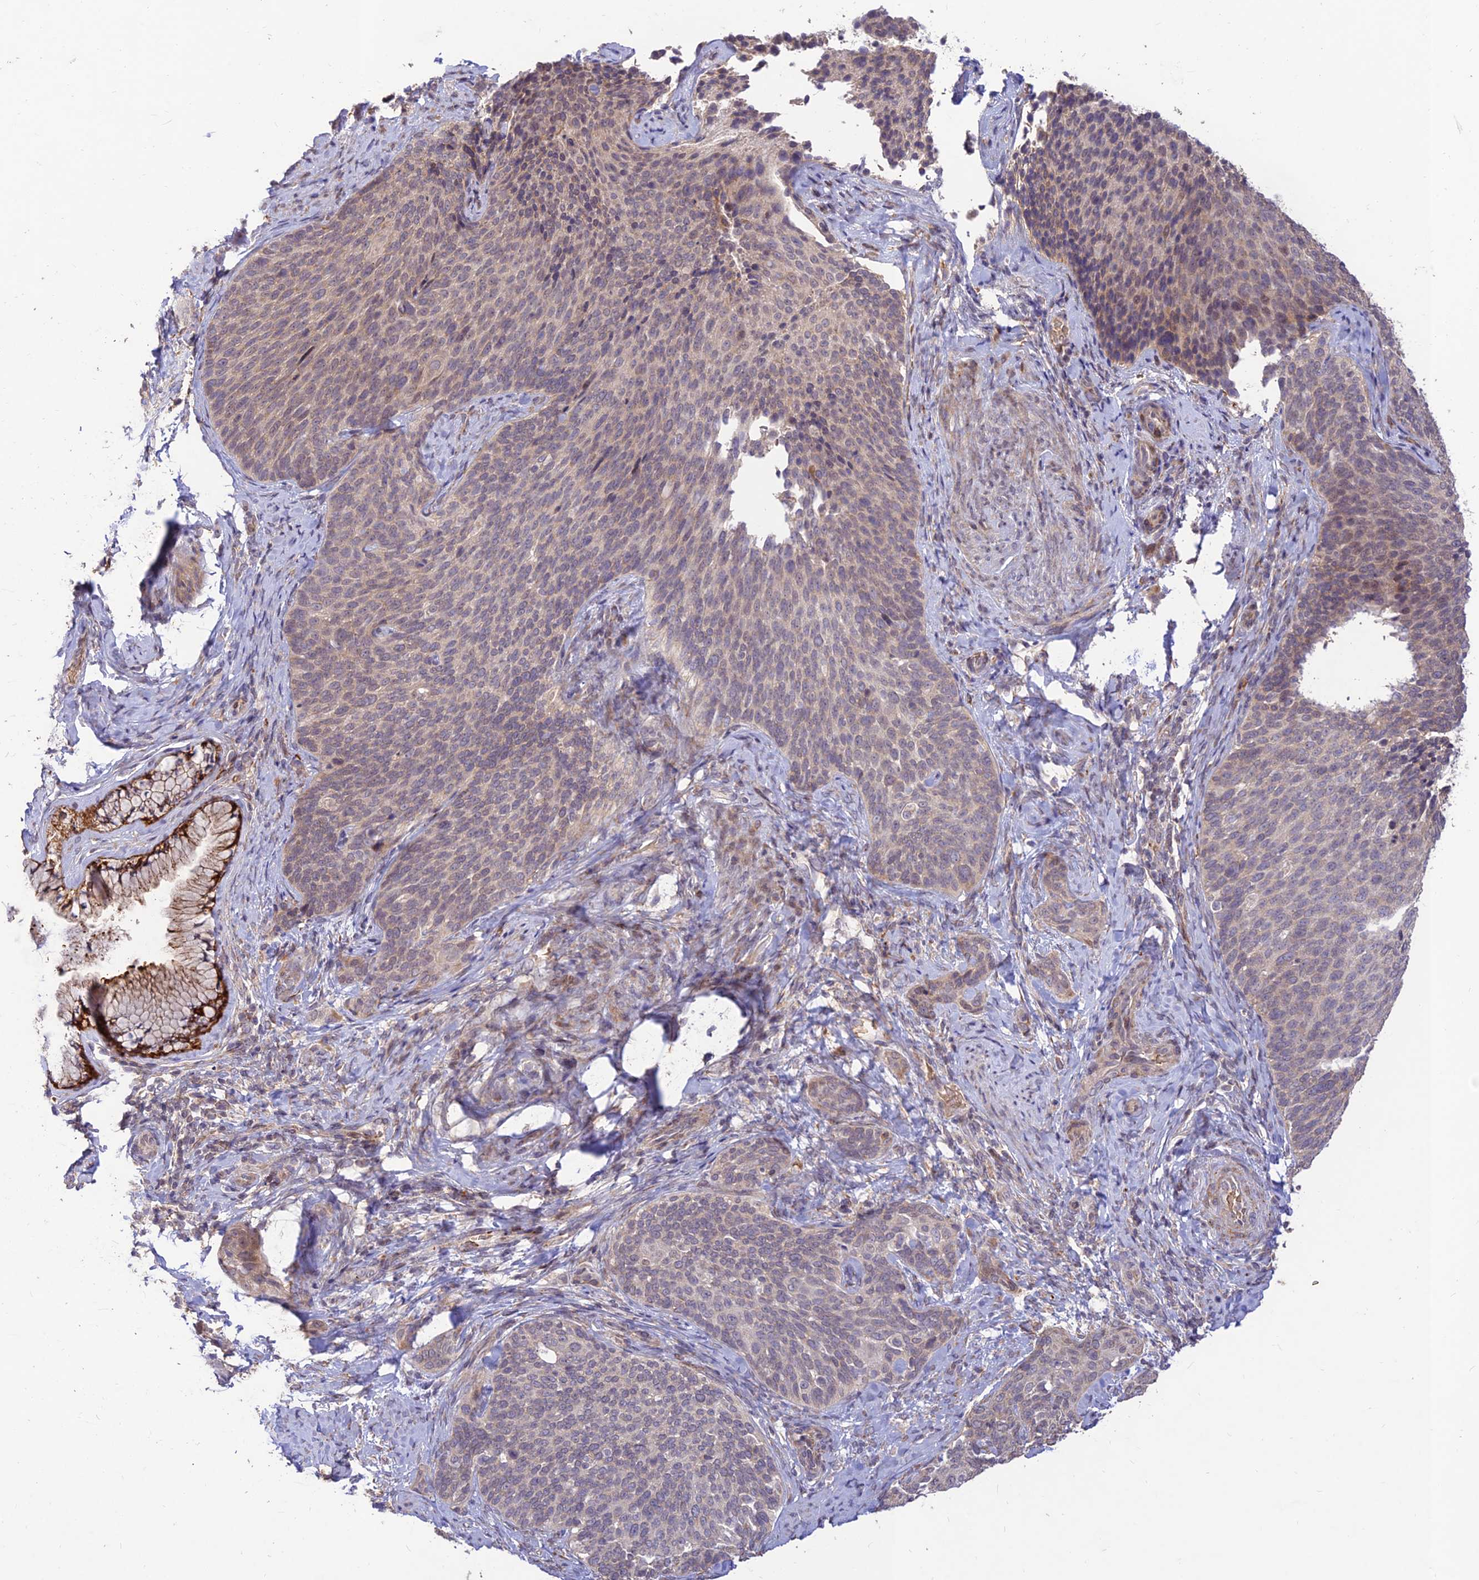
{"staining": {"intensity": "weak", "quantity": "<25%", "location": "cytoplasmic/membranous"}, "tissue": "cervical cancer", "cell_type": "Tumor cells", "image_type": "cancer", "snomed": [{"axis": "morphology", "description": "Squamous cell carcinoma, NOS"}, {"axis": "topography", "description": "Cervix"}], "caption": "This is an immunohistochemistry image of squamous cell carcinoma (cervical). There is no positivity in tumor cells.", "gene": "PPP1R11", "patient": {"sex": "female", "age": 50}}